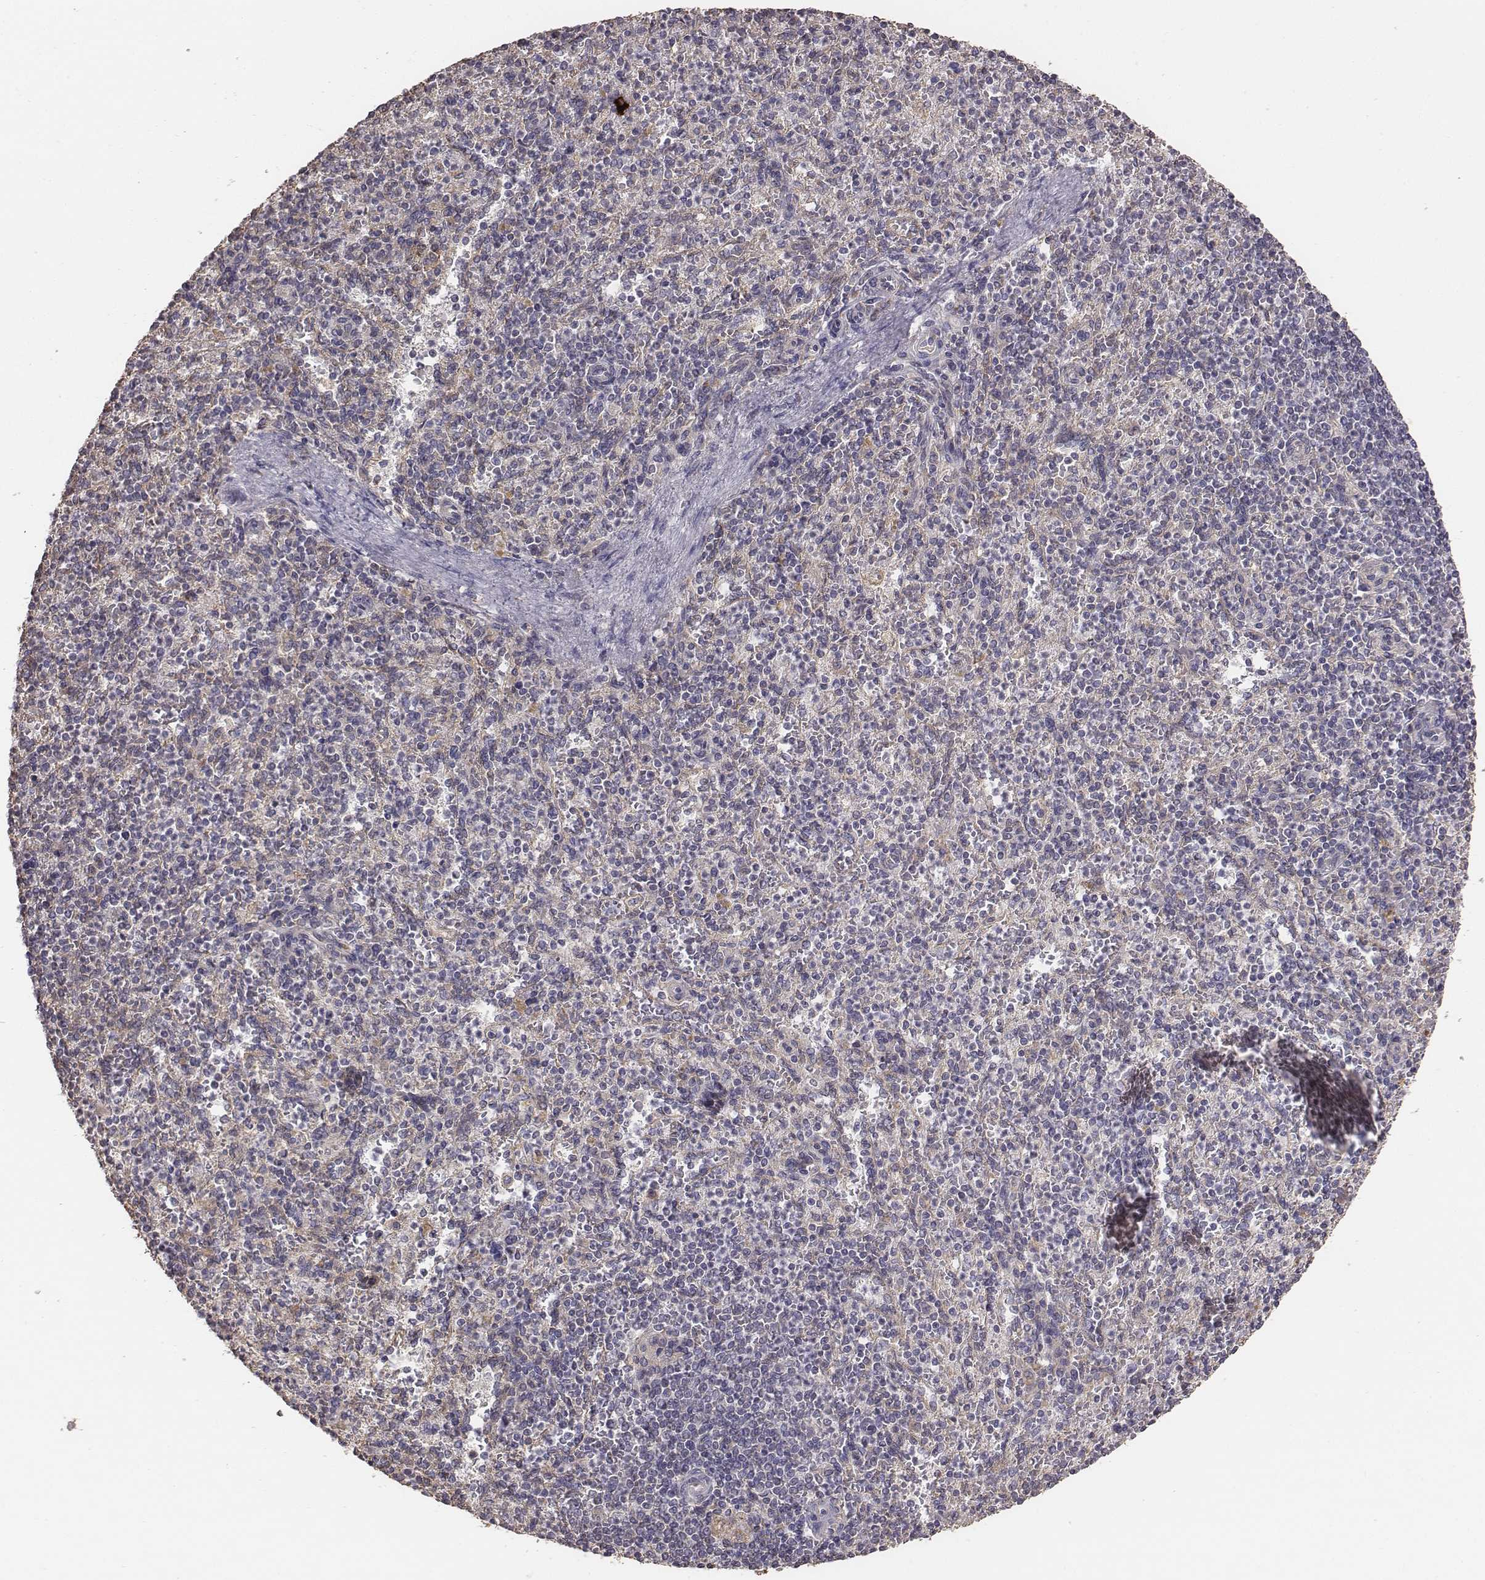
{"staining": {"intensity": "weak", "quantity": ">75%", "location": "cytoplasmic/membranous"}, "tissue": "spleen", "cell_type": "Cells in red pulp", "image_type": "normal", "snomed": [{"axis": "morphology", "description": "Normal tissue, NOS"}, {"axis": "topography", "description": "Spleen"}], "caption": "Immunohistochemical staining of unremarkable spleen displays low levels of weak cytoplasmic/membranous staining in approximately >75% of cells in red pulp.", "gene": "AP1B1", "patient": {"sex": "female", "age": 74}}